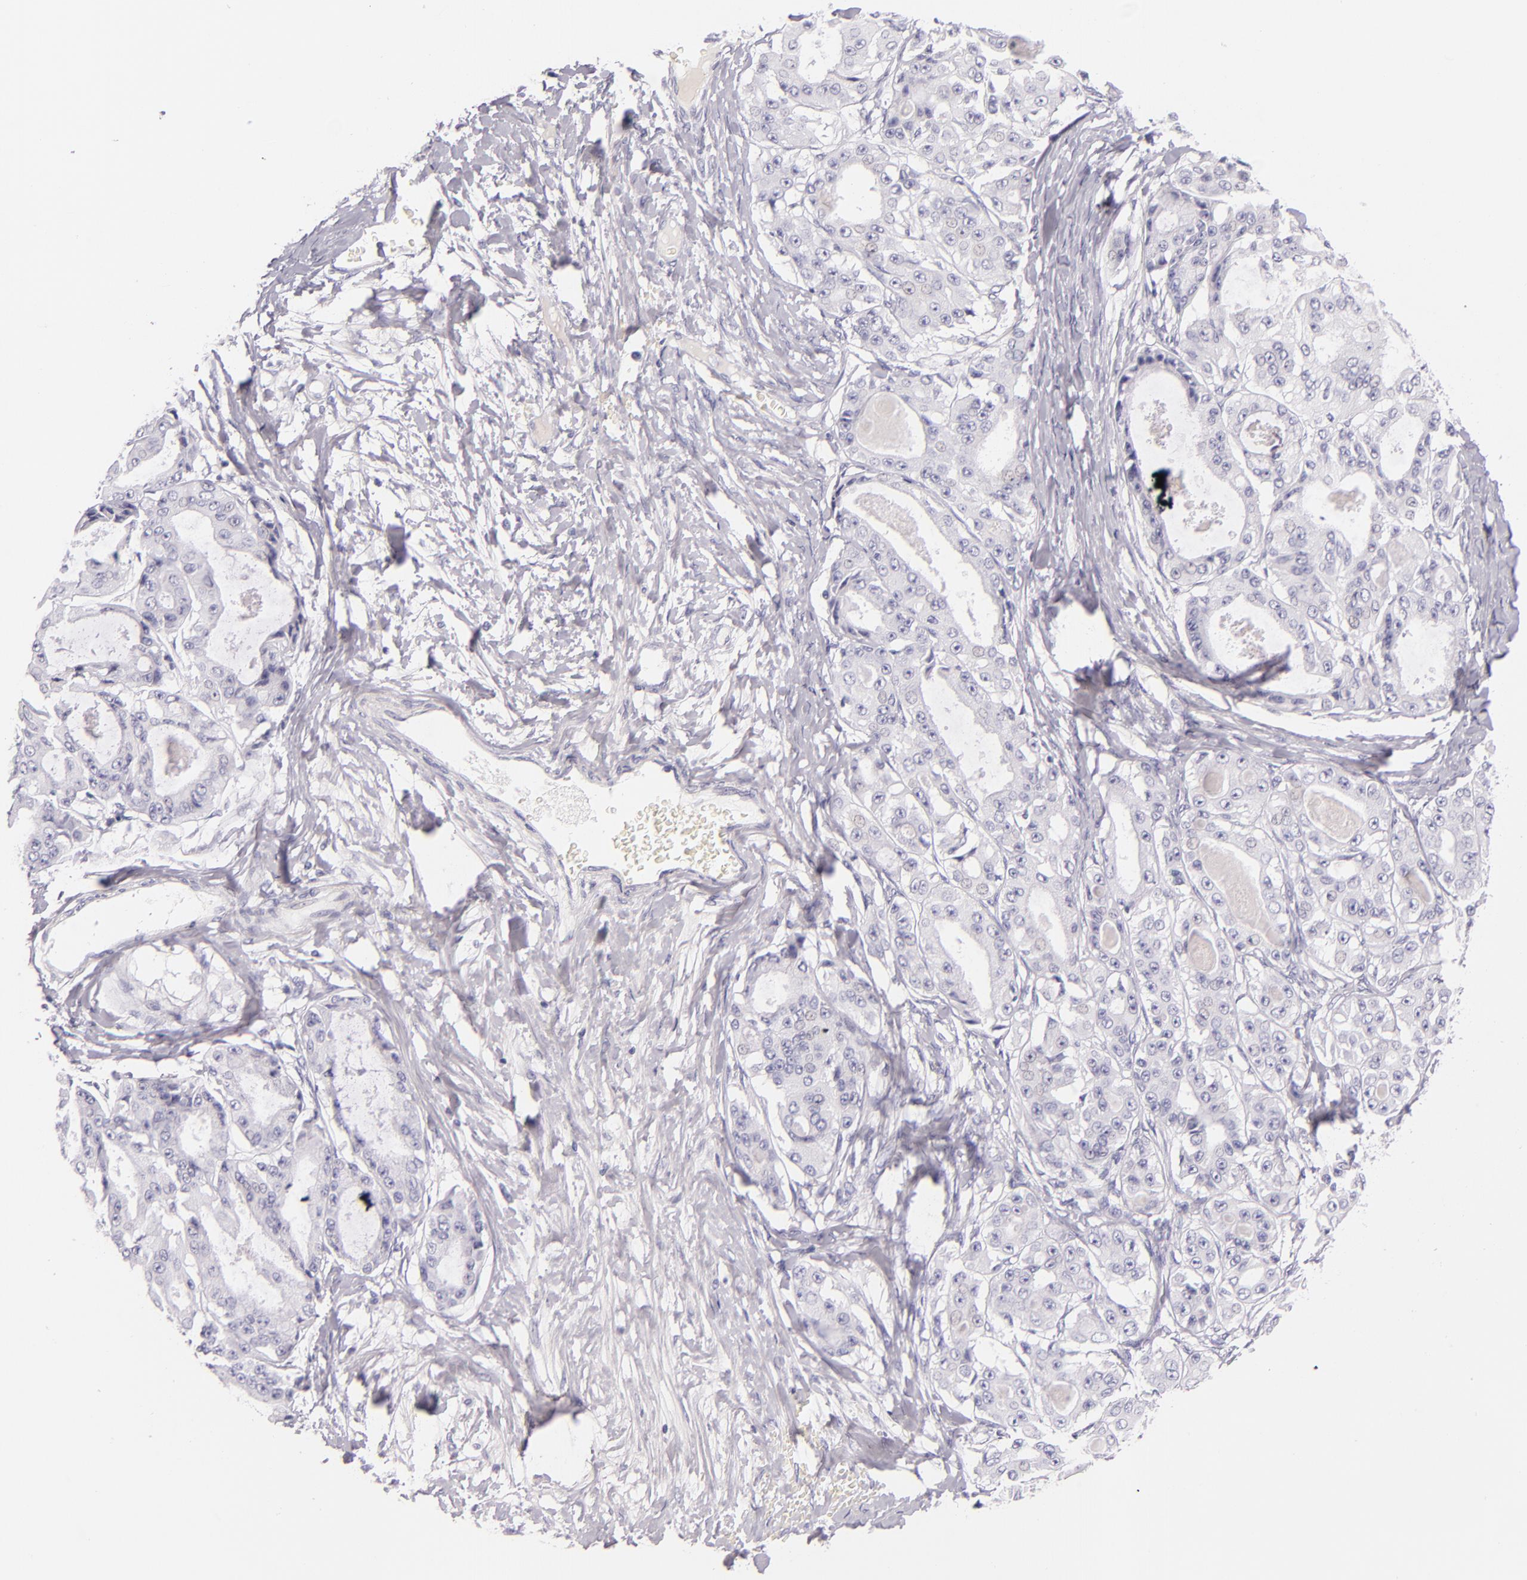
{"staining": {"intensity": "negative", "quantity": "none", "location": "none"}, "tissue": "ovarian cancer", "cell_type": "Tumor cells", "image_type": "cancer", "snomed": [{"axis": "morphology", "description": "Carcinoma, endometroid"}, {"axis": "topography", "description": "Ovary"}], "caption": "Histopathology image shows no protein staining in tumor cells of ovarian cancer (endometroid carcinoma) tissue.", "gene": "INA", "patient": {"sex": "female", "age": 61}}